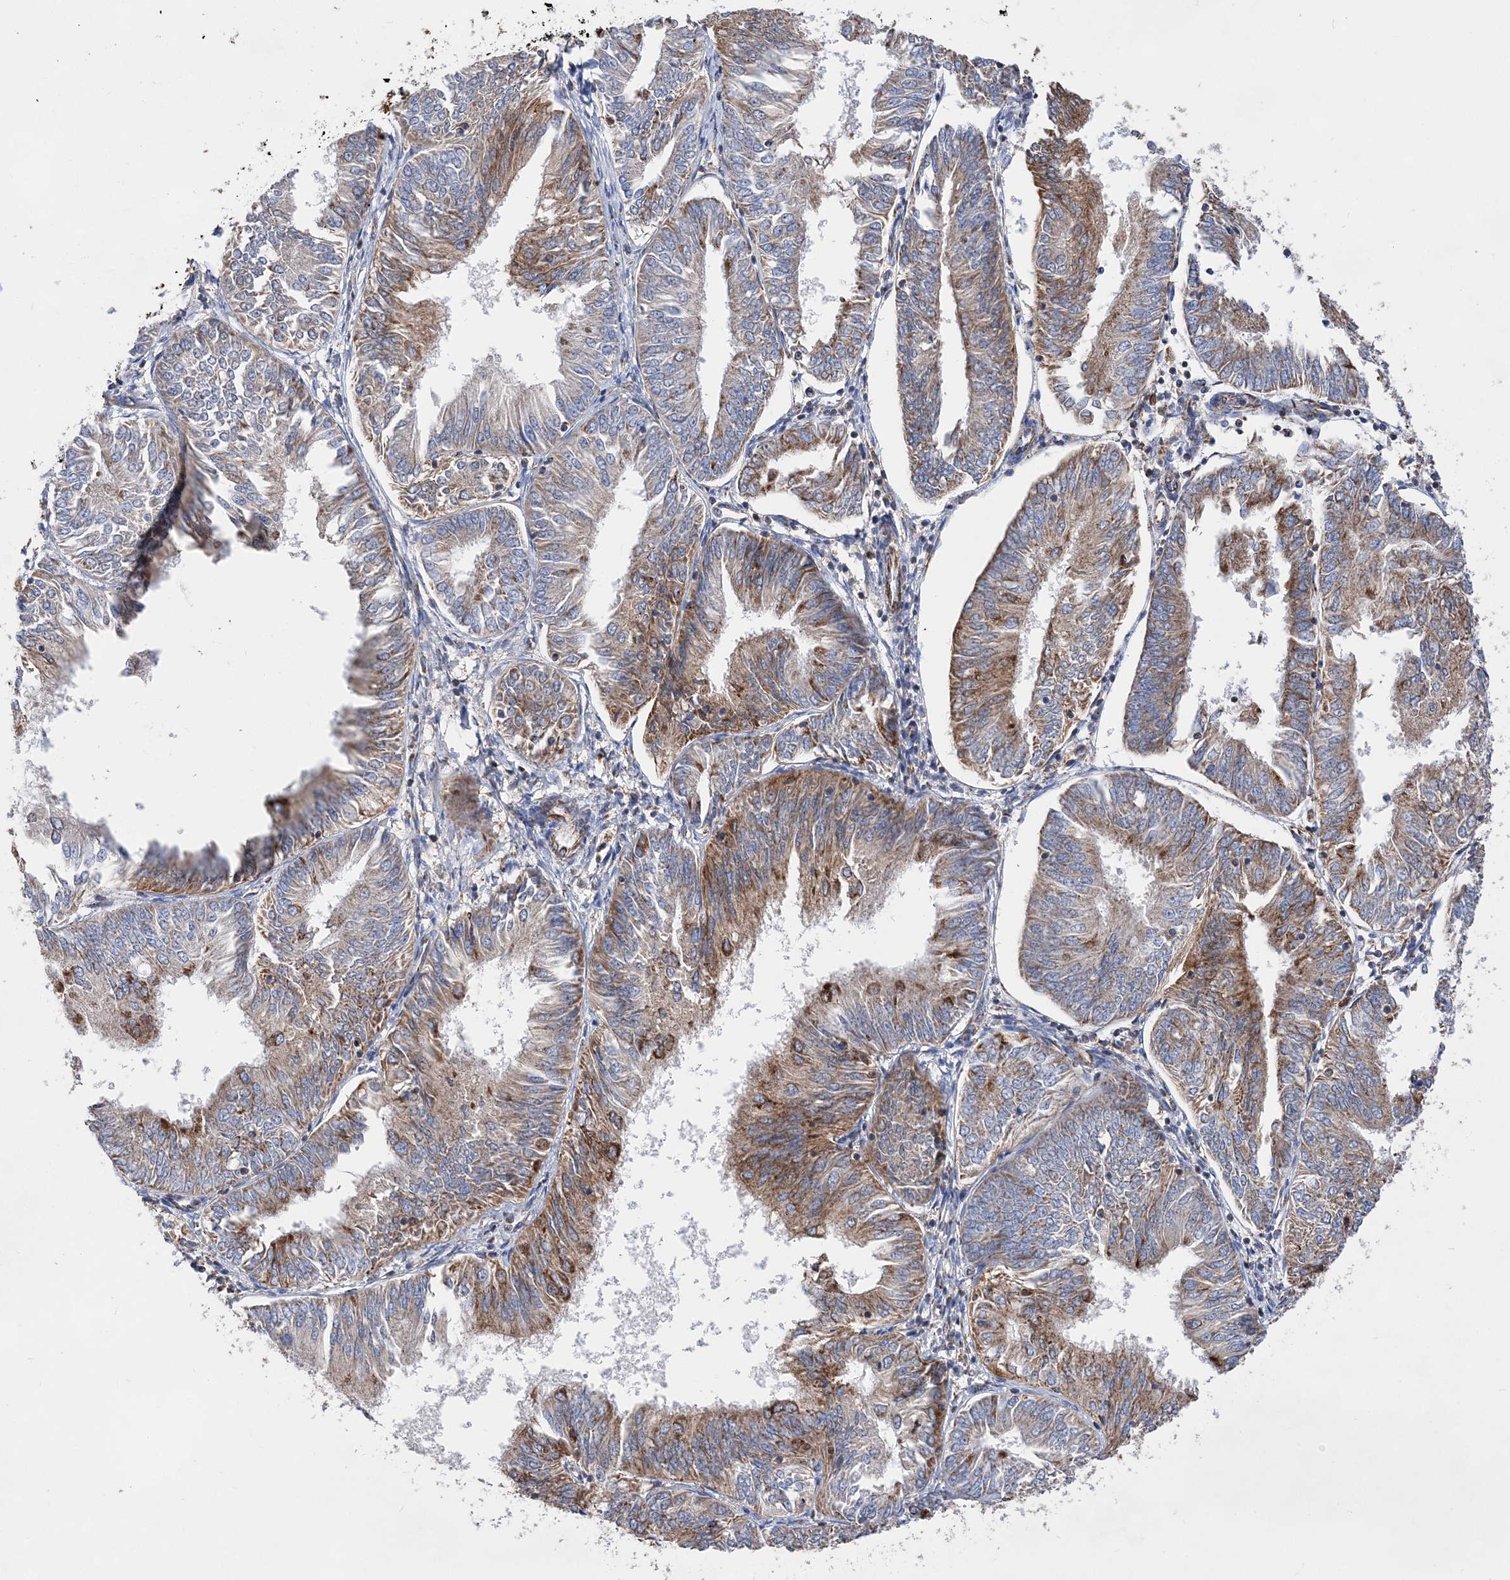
{"staining": {"intensity": "moderate", "quantity": ">75%", "location": "cytoplasmic/membranous"}, "tissue": "endometrial cancer", "cell_type": "Tumor cells", "image_type": "cancer", "snomed": [{"axis": "morphology", "description": "Adenocarcinoma, NOS"}, {"axis": "topography", "description": "Endometrium"}], "caption": "Endometrial cancer stained for a protein (brown) demonstrates moderate cytoplasmic/membranous positive expression in about >75% of tumor cells.", "gene": "ACOT9", "patient": {"sex": "female", "age": 58}}